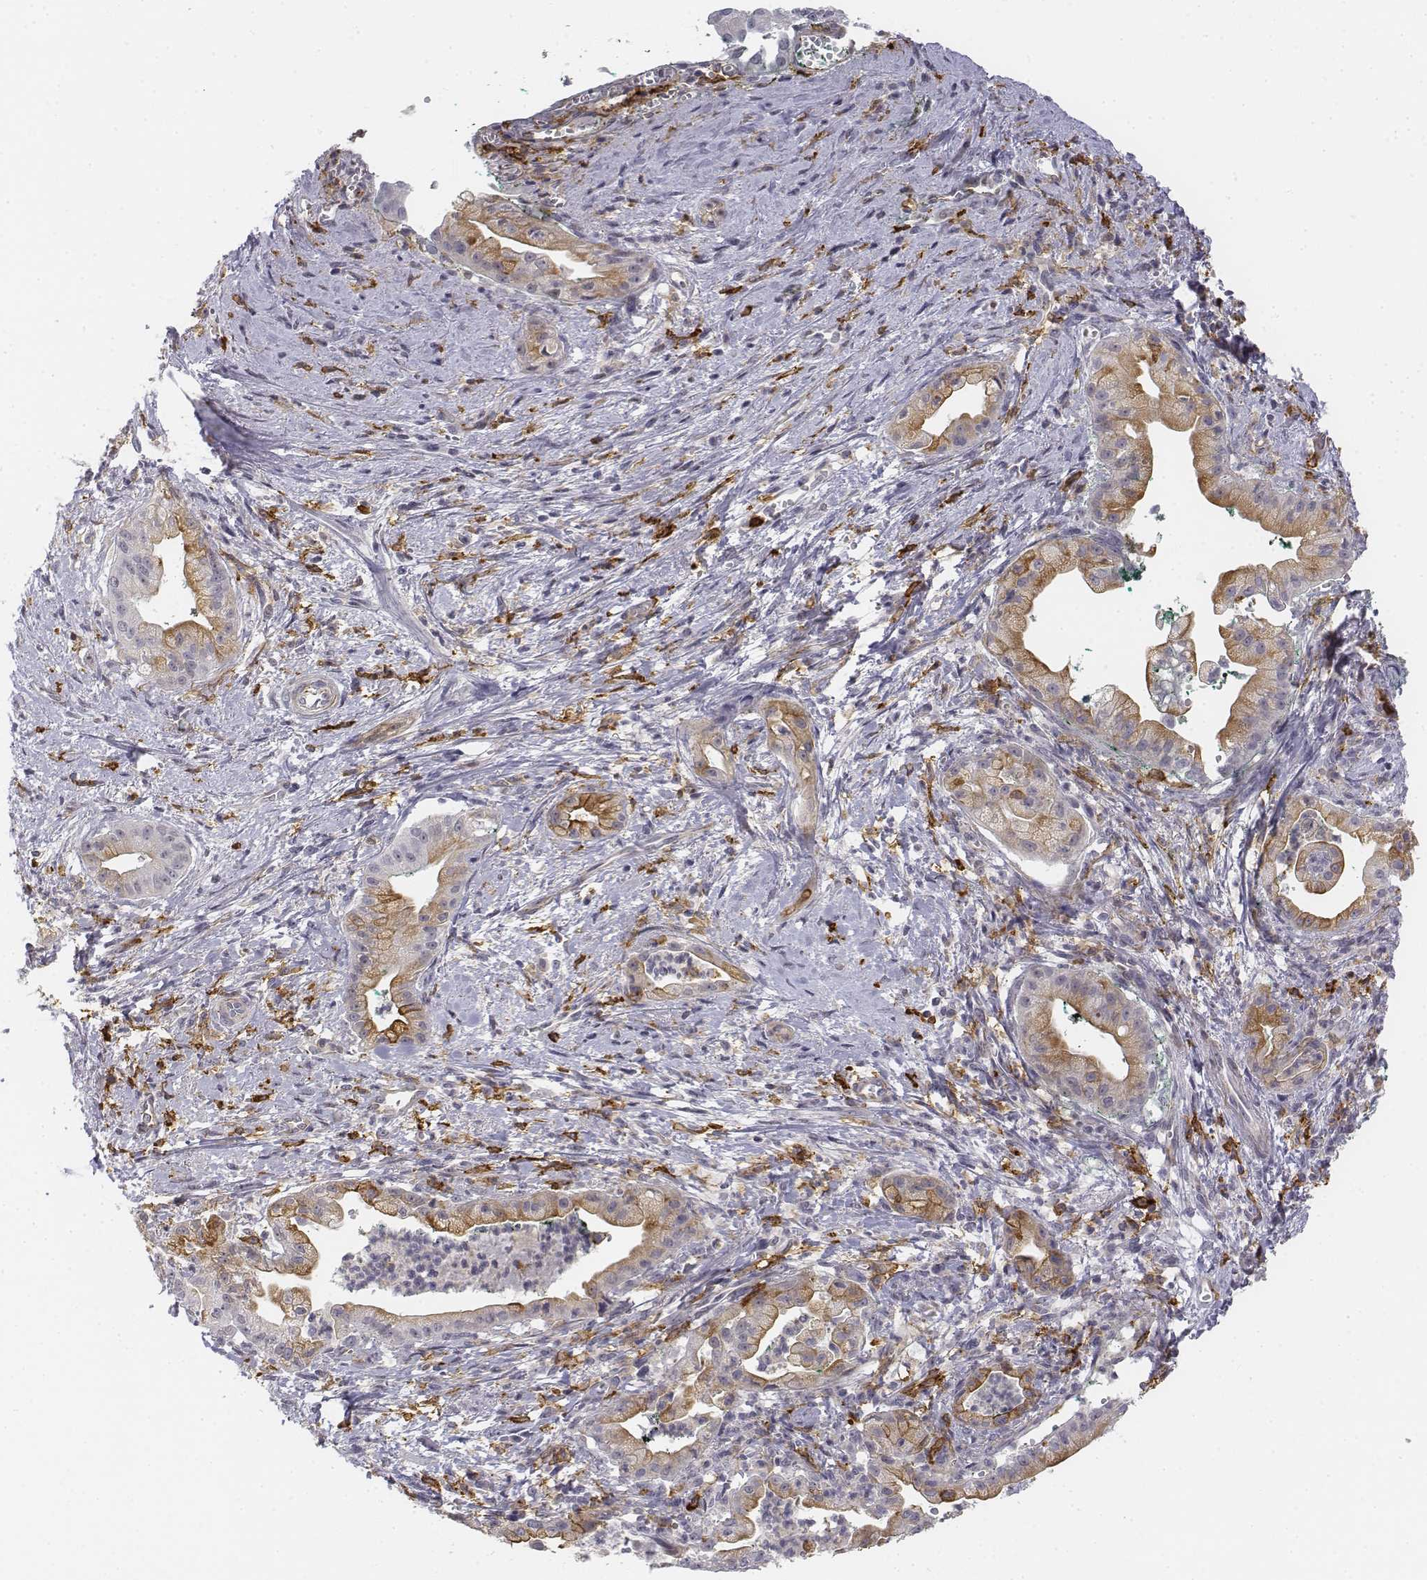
{"staining": {"intensity": "moderate", "quantity": "25%-75%", "location": "cytoplasmic/membranous"}, "tissue": "pancreatic cancer", "cell_type": "Tumor cells", "image_type": "cancer", "snomed": [{"axis": "morphology", "description": "Normal tissue, NOS"}, {"axis": "morphology", "description": "Adenocarcinoma, NOS"}, {"axis": "topography", "description": "Lymph node"}, {"axis": "topography", "description": "Pancreas"}], "caption": "IHC photomicrograph of human pancreatic cancer stained for a protein (brown), which displays medium levels of moderate cytoplasmic/membranous positivity in about 25%-75% of tumor cells.", "gene": "CD14", "patient": {"sex": "female", "age": 58}}